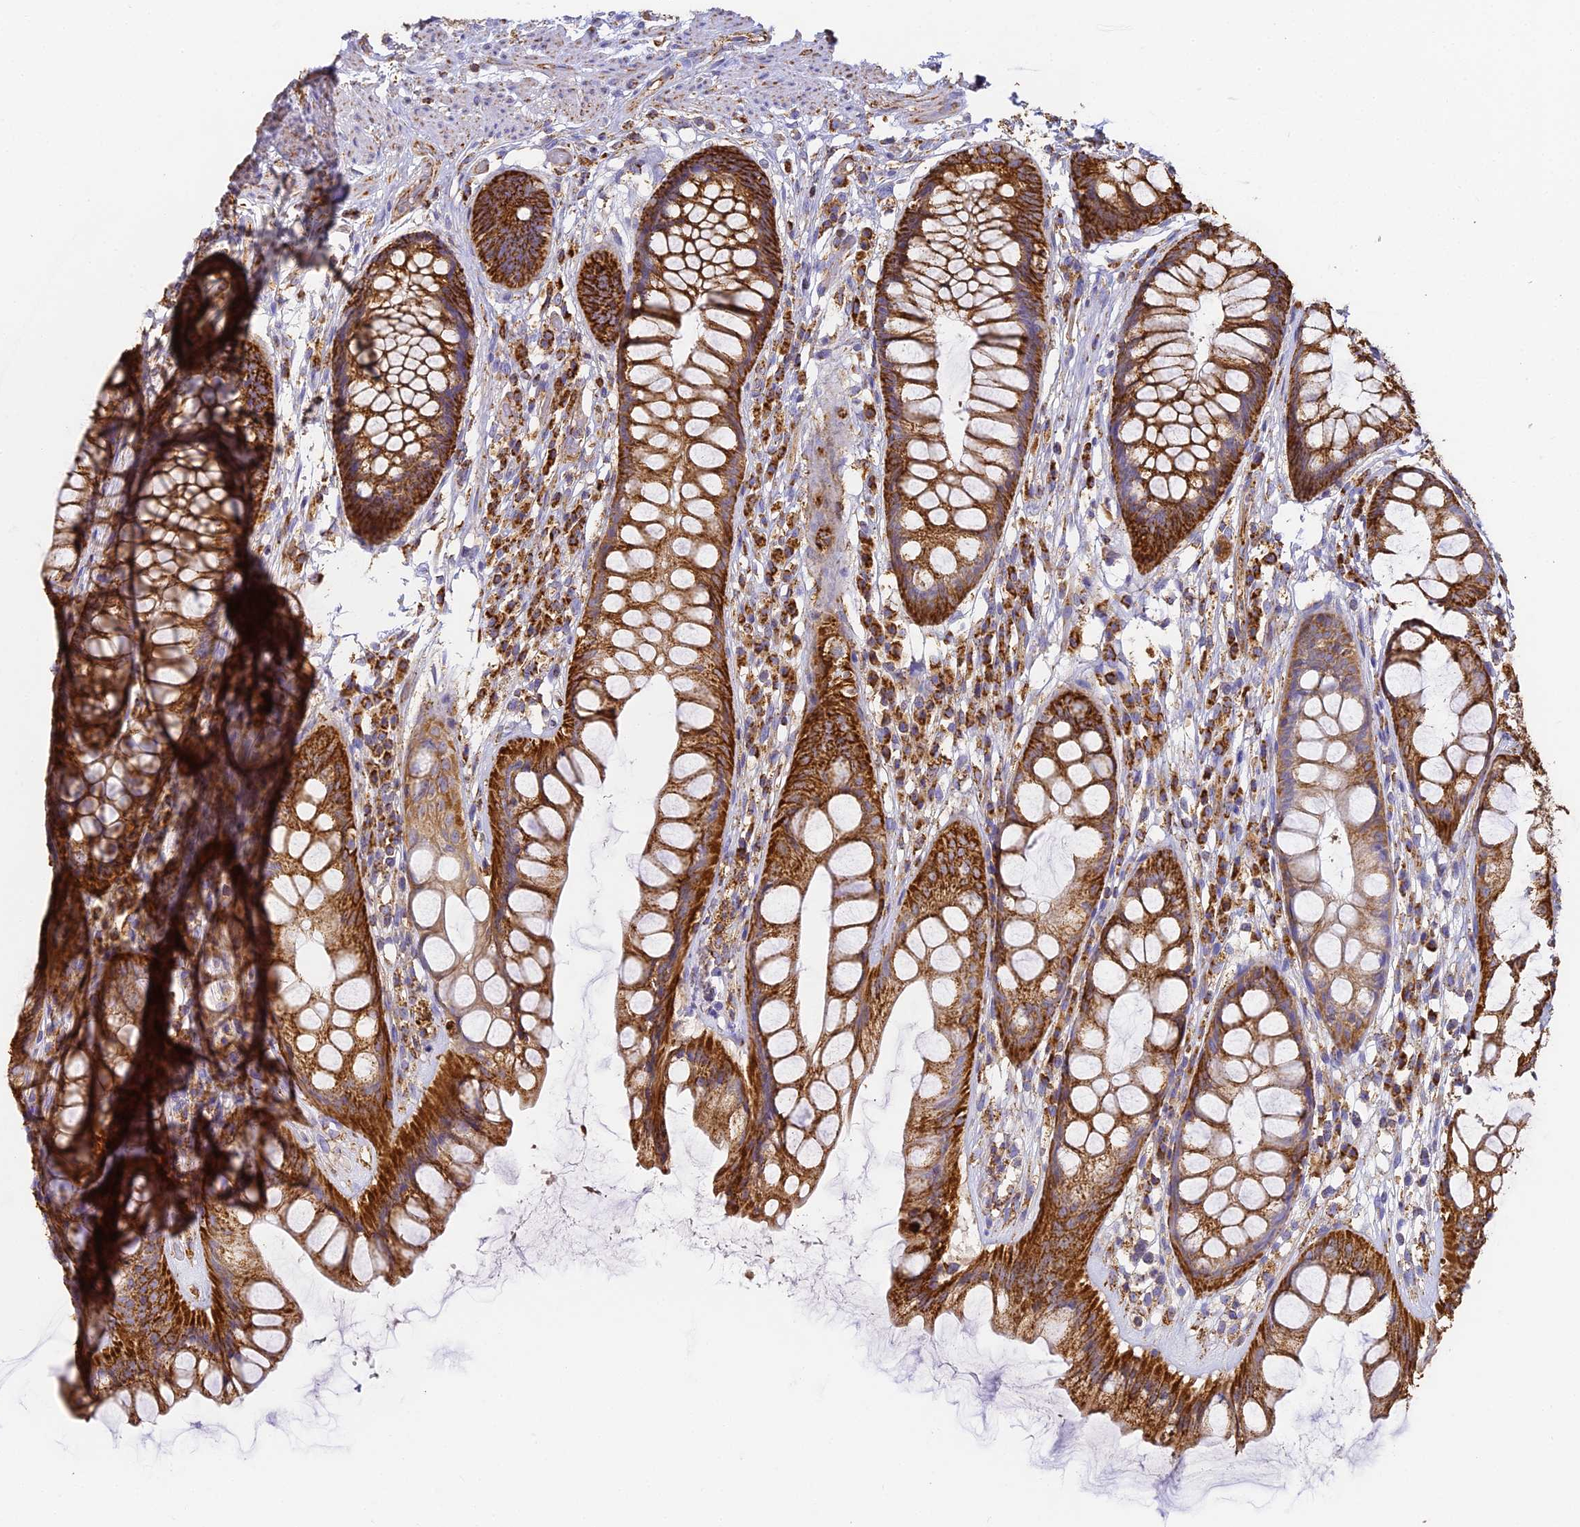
{"staining": {"intensity": "strong", "quantity": ">75%", "location": "cytoplasmic/membranous"}, "tissue": "rectum", "cell_type": "Glandular cells", "image_type": "normal", "snomed": [{"axis": "morphology", "description": "Normal tissue, NOS"}, {"axis": "topography", "description": "Rectum"}], "caption": "A high amount of strong cytoplasmic/membranous positivity is present in approximately >75% of glandular cells in normal rectum.", "gene": "COX6C", "patient": {"sex": "male", "age": 74}}